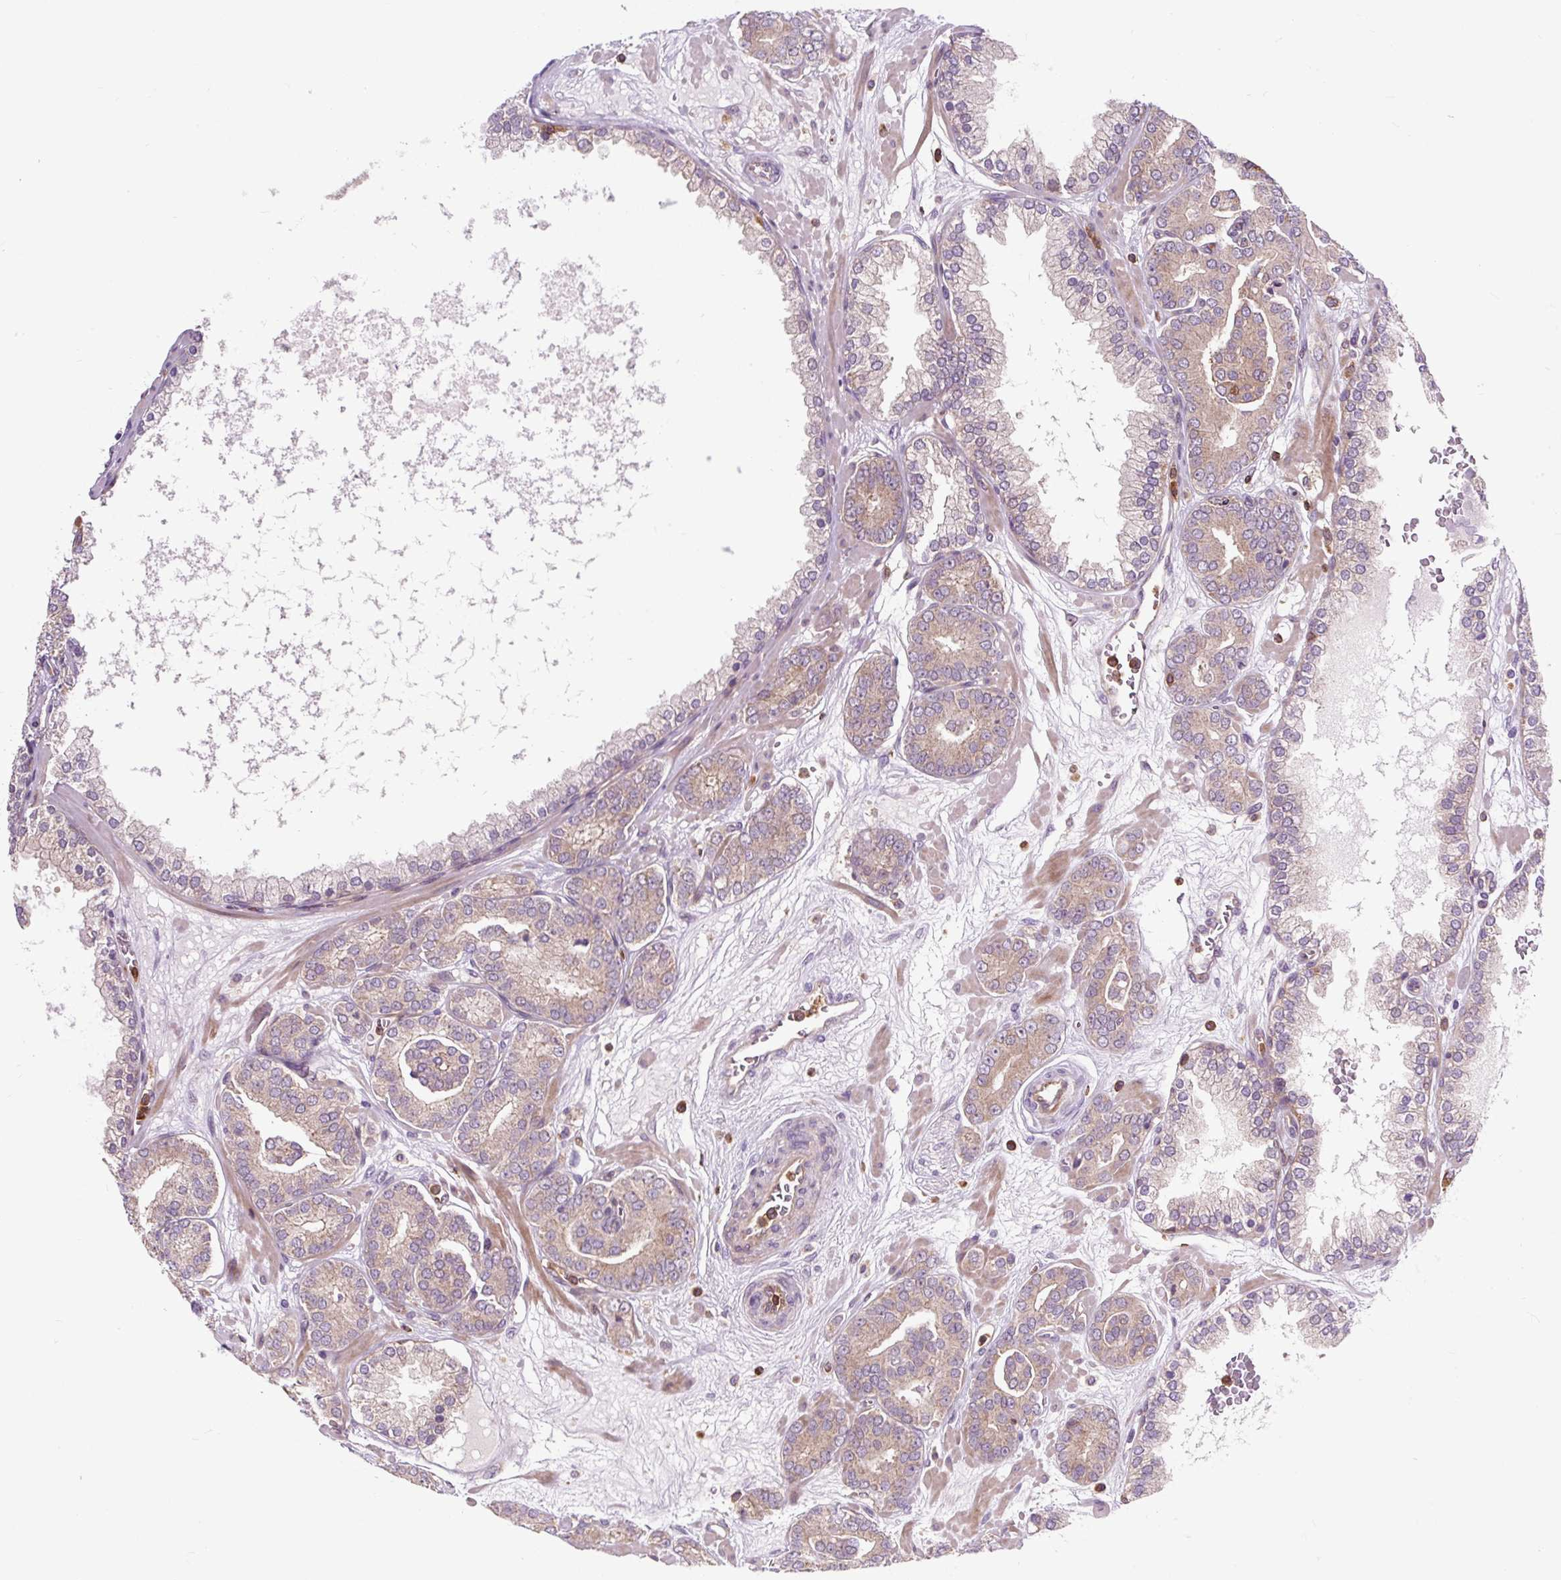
{"staining": {"intensity": "weak", "quantity": ">75%", "location": "cytoplasmic/membranous"}, "tissue": "prostate cancer", "cell_type": "Tumor cells", "image_type": "cancer", "snomed": [{"axis": "morphology", "description": "Adenocarcinoma, High grade"}, {"axis": "topography", "description": "Prostate"}], "caption": "The photomicrograph demonstrates immunohistochemical staining of prostate cancer (high-grade adenocarcinoma). There is weak cytoplasmic/membranous staining is present in about >75% of tumor cells. (Brightfield microscopy of DAB IHC at high magnification).", "gene": "CISD3", "patient": {"sex": "male", "age": 66}}